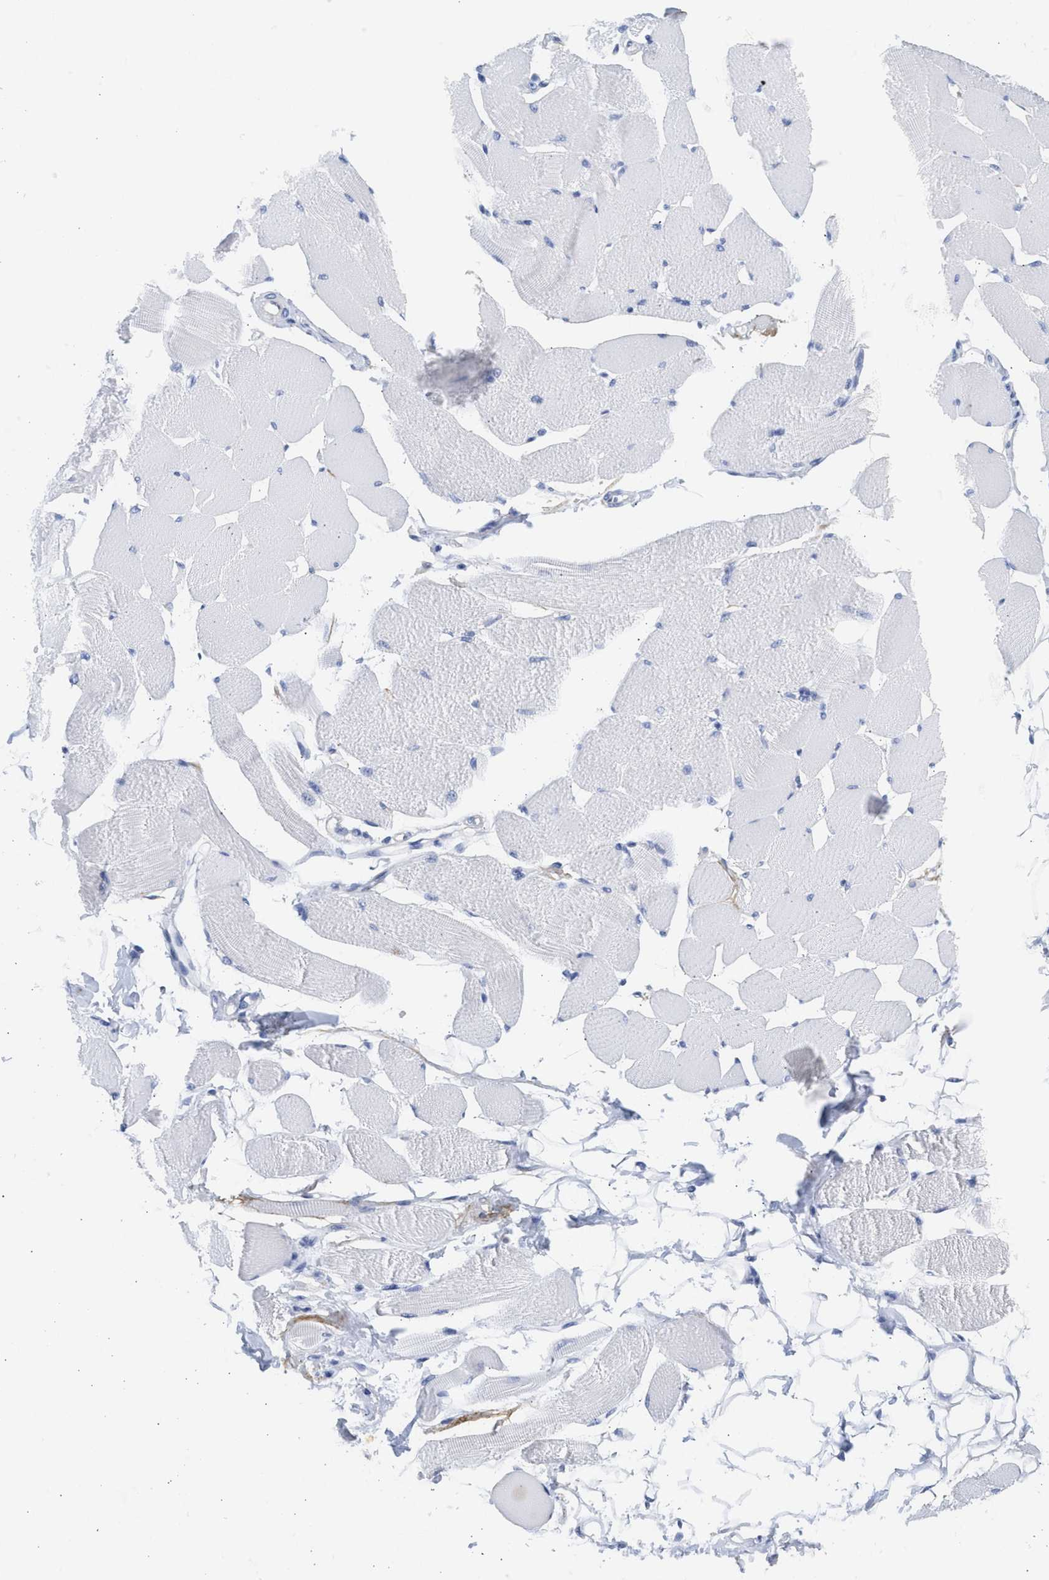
{"staining": {"intensity": "negative", "quantity": "none", "location": "none"}, "tissue": "skeletal muscle", "cell_type": "Myocytes", "image_type": "normal", "snomed": [{"axis": "morphology", "description": "Normal tissue, NOS"}, {"axis": "topography", "description": "Skeletal muscle"}, {"axis": "topography", "description": "Peripheral nerve tissue"}], "caption": "Myocytes show no significant protein staining in unremarkable skeletal muscle. The staining is performed using DAB (3,3'-diaminobenzidine) brown chromogen with nuclei counter-stained in using hematoxylin.", "gene": "SPATA3", "patient": {"sex": "female", "age": 84}}